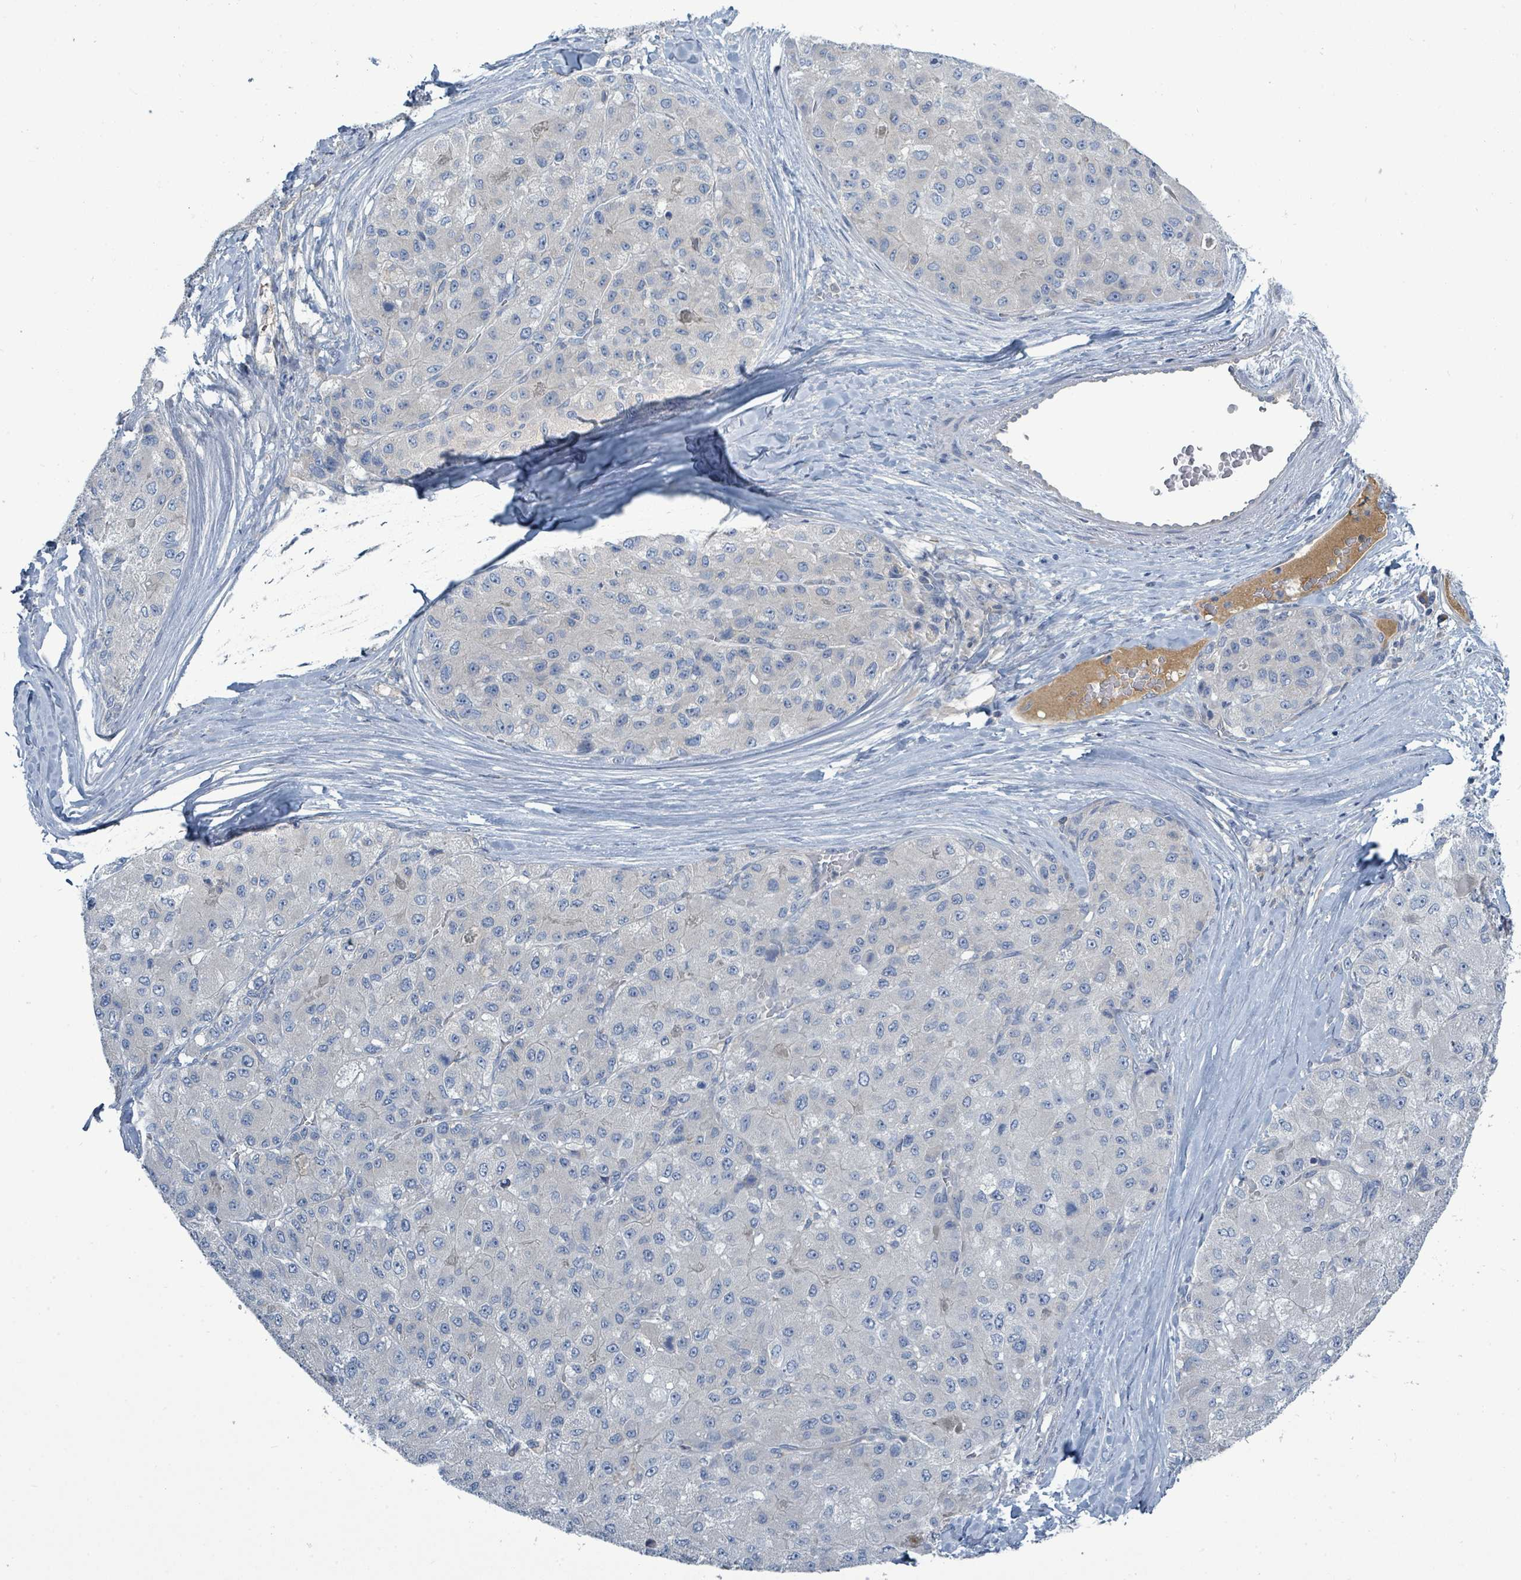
{"staining": {"intensity": "negative", "quantity": "none", "location": "none"}, "tissue": "liver cancer", "cell_type": "Tumor cells", "image_type": "cancer", "snomed": [{"axis": "morphology", "description": "Carcinoma, Hepatocellular, NOS"}, {"axis": "topography", "description": "Liver"}], "caption": "IHC micrograph of human liver hepatocellular carcinoma stained for a protein (brown), which exhibits no staining in tumor cells.", "gene": "SLC25A23", "patient": {"sex": "male", "age": 80}}